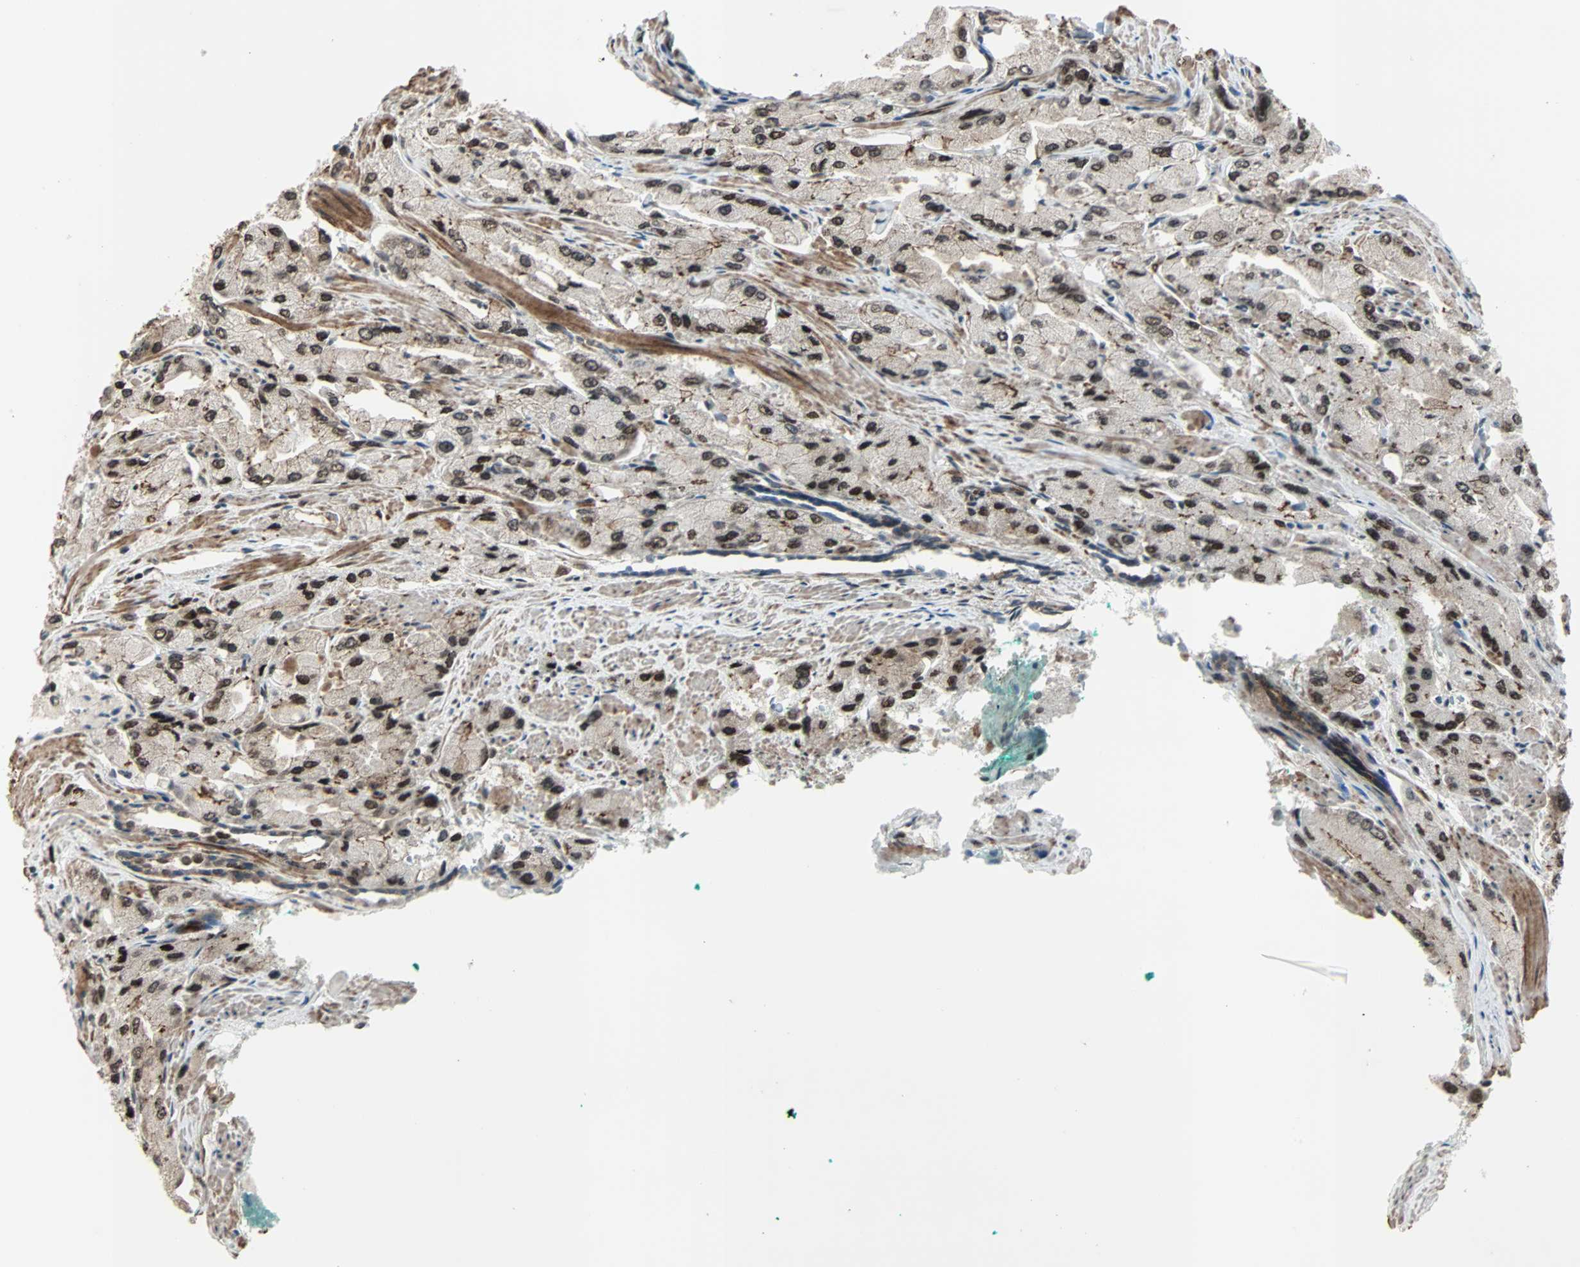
{"staining": {"intensity": "moderate", "quantity": "25%-75%", "location": "cytoplasmic/membranous,nuclear"}, "tissue": "prostate cancer", "cell_type": "Tumor cells", "image_type": "cancer", "snomed": [{"axis": "morphology", "description": "Adenocarcinoma, High grade"}, {"axis": "topography", "description": "Prostate"}], "caption": "Moderate cytoplasmic/membranous and nuclear staining is present in about 25%-75% of tumor cells in prostate adenocarcinoma (high-grade).", "gene": "CBX4", "patient": {"sex": "male", "age": 58}}